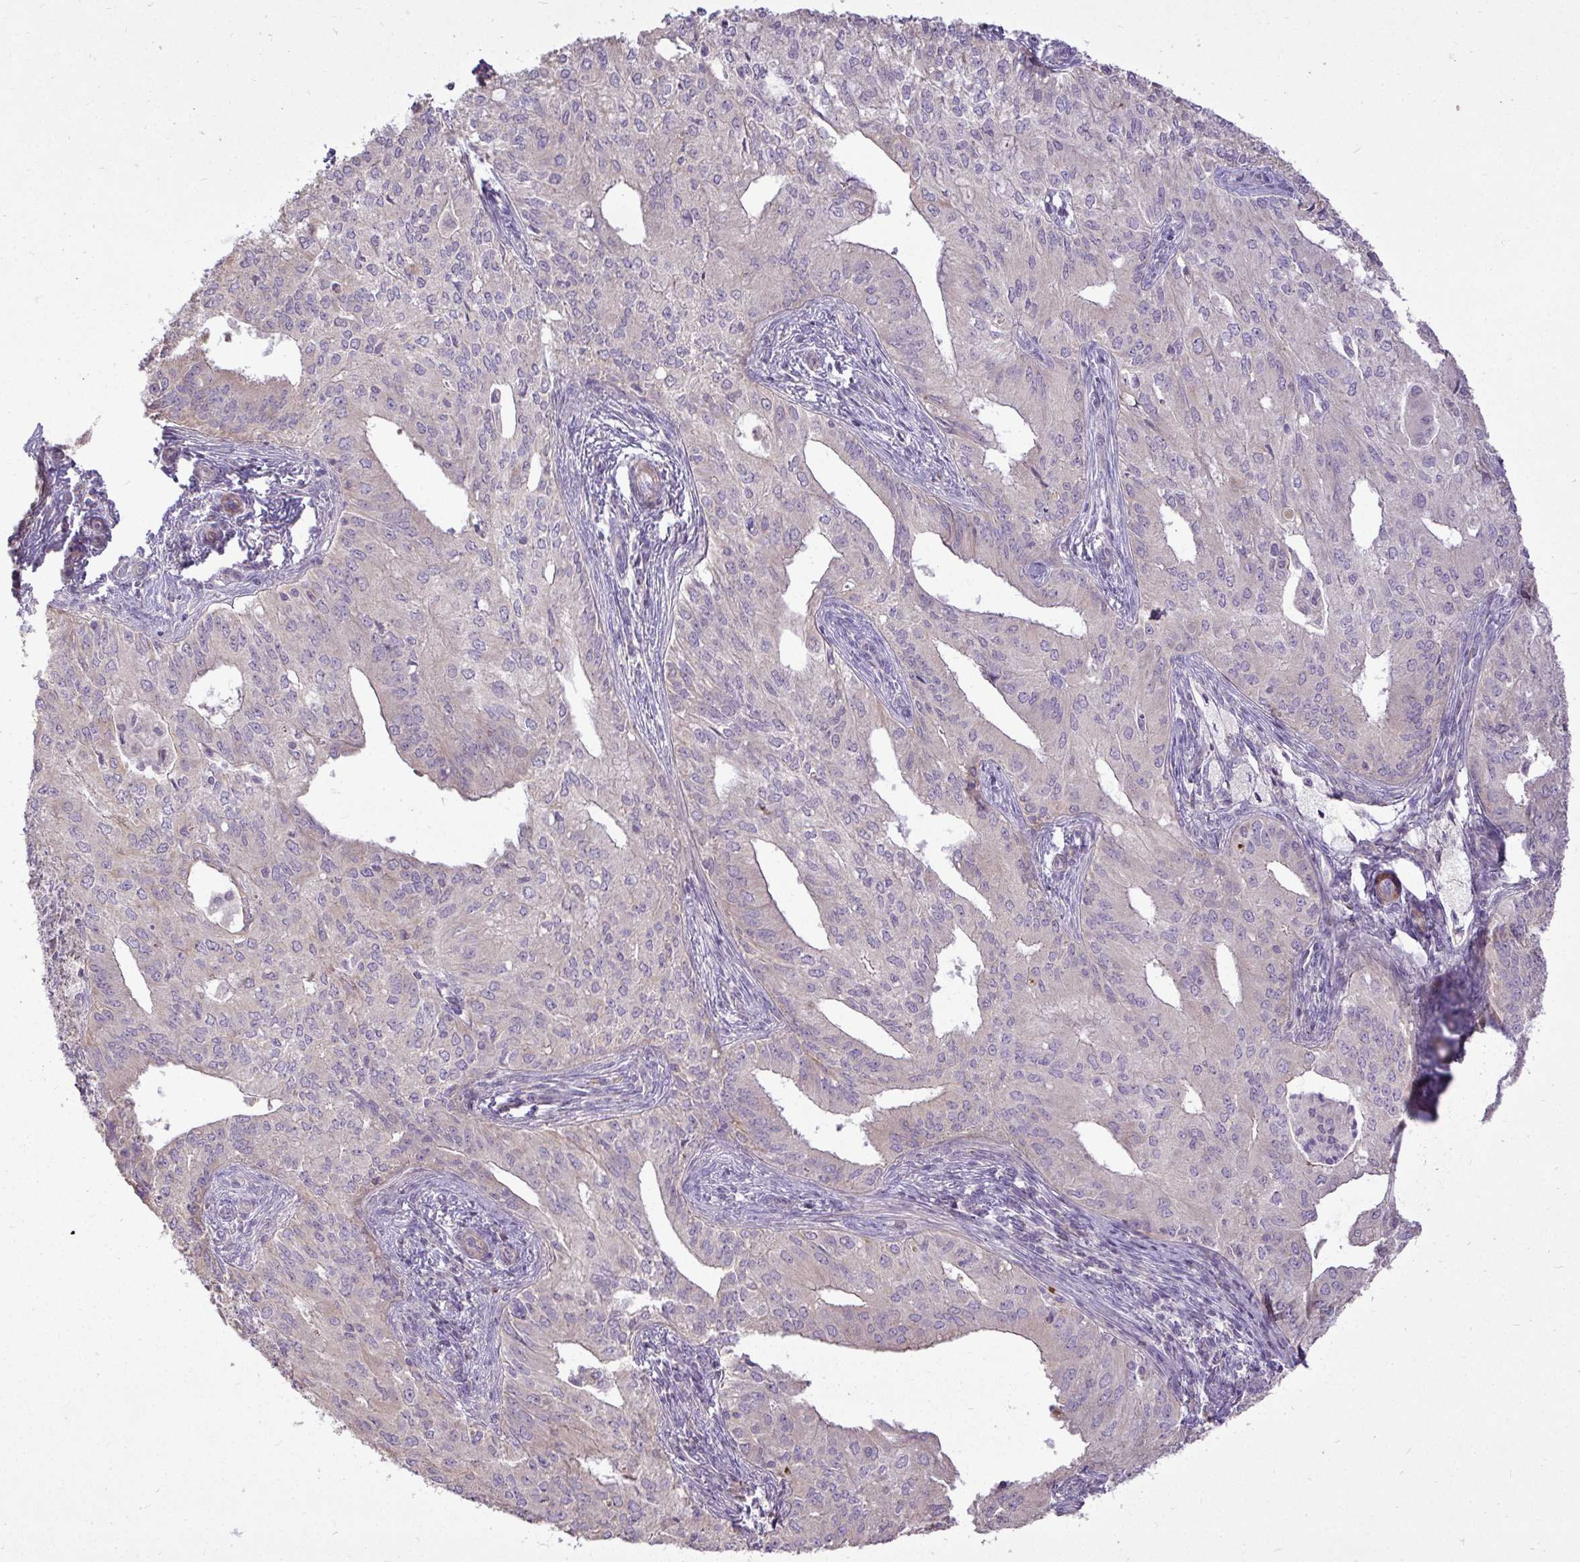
{"staining": {"intensity": "negative", "quantity": "none", "location": "none"}, "tissue": "endometrial cancer", "cell_type": "Tumor cells", "image_type": "cancer", "snomed": [{"axis": "morphology", "description": "Adenocarcinoma, NOS"}, {"axis": "topography", "description": "Endometrium"}], "caption": "Immunohistochemical staining of human endometrial cancer demonstrates no significant expression in tumor cells. (Immunohistochemistry (ihc), brightfield microscopy, high magnification).", "gene": "STRIP1", "patient": {"sex": "female", "age": 50}}